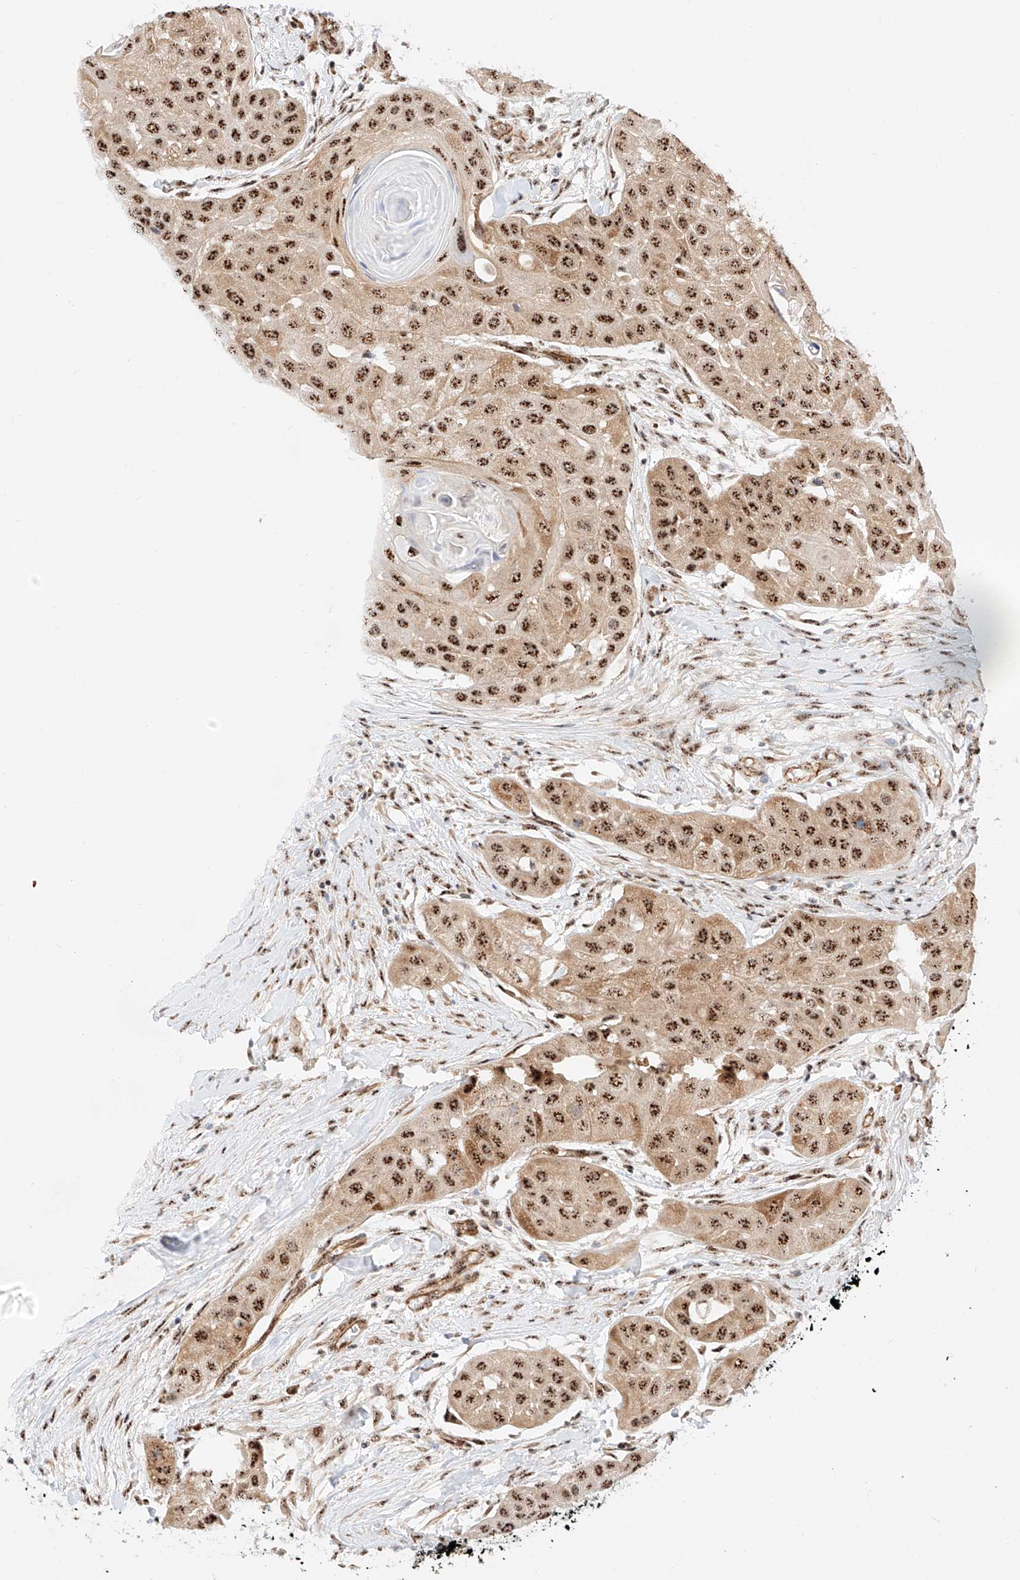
{"staining": {"intensity": "strong", "quantity": ">75%", "location": "cytoplasmic/membranous,nuclear"}, "tissue": "head and neck cancer", "cell_type": "Tumor cells", "image_type": "cancer", "snomed": [{"axis": "morphology", "description": "Normal tissue, NOS"}, {"axis": "morphology", "description": "Squamous cell carcinoma, NOS"}, {"axis": "topography", "description": "Skeletal muscle"}, {"axis": "topography", "description": "Head-Neck"}], "caption": "Protein expression analysis of human head and neck squamous cell carcinoma reveals strong cytoplasmic/membranous and nuclear expression in about >75% of tumor cells.", "gene": "ATXN7L2", "patient": {"sex": "male", "age": 51}}